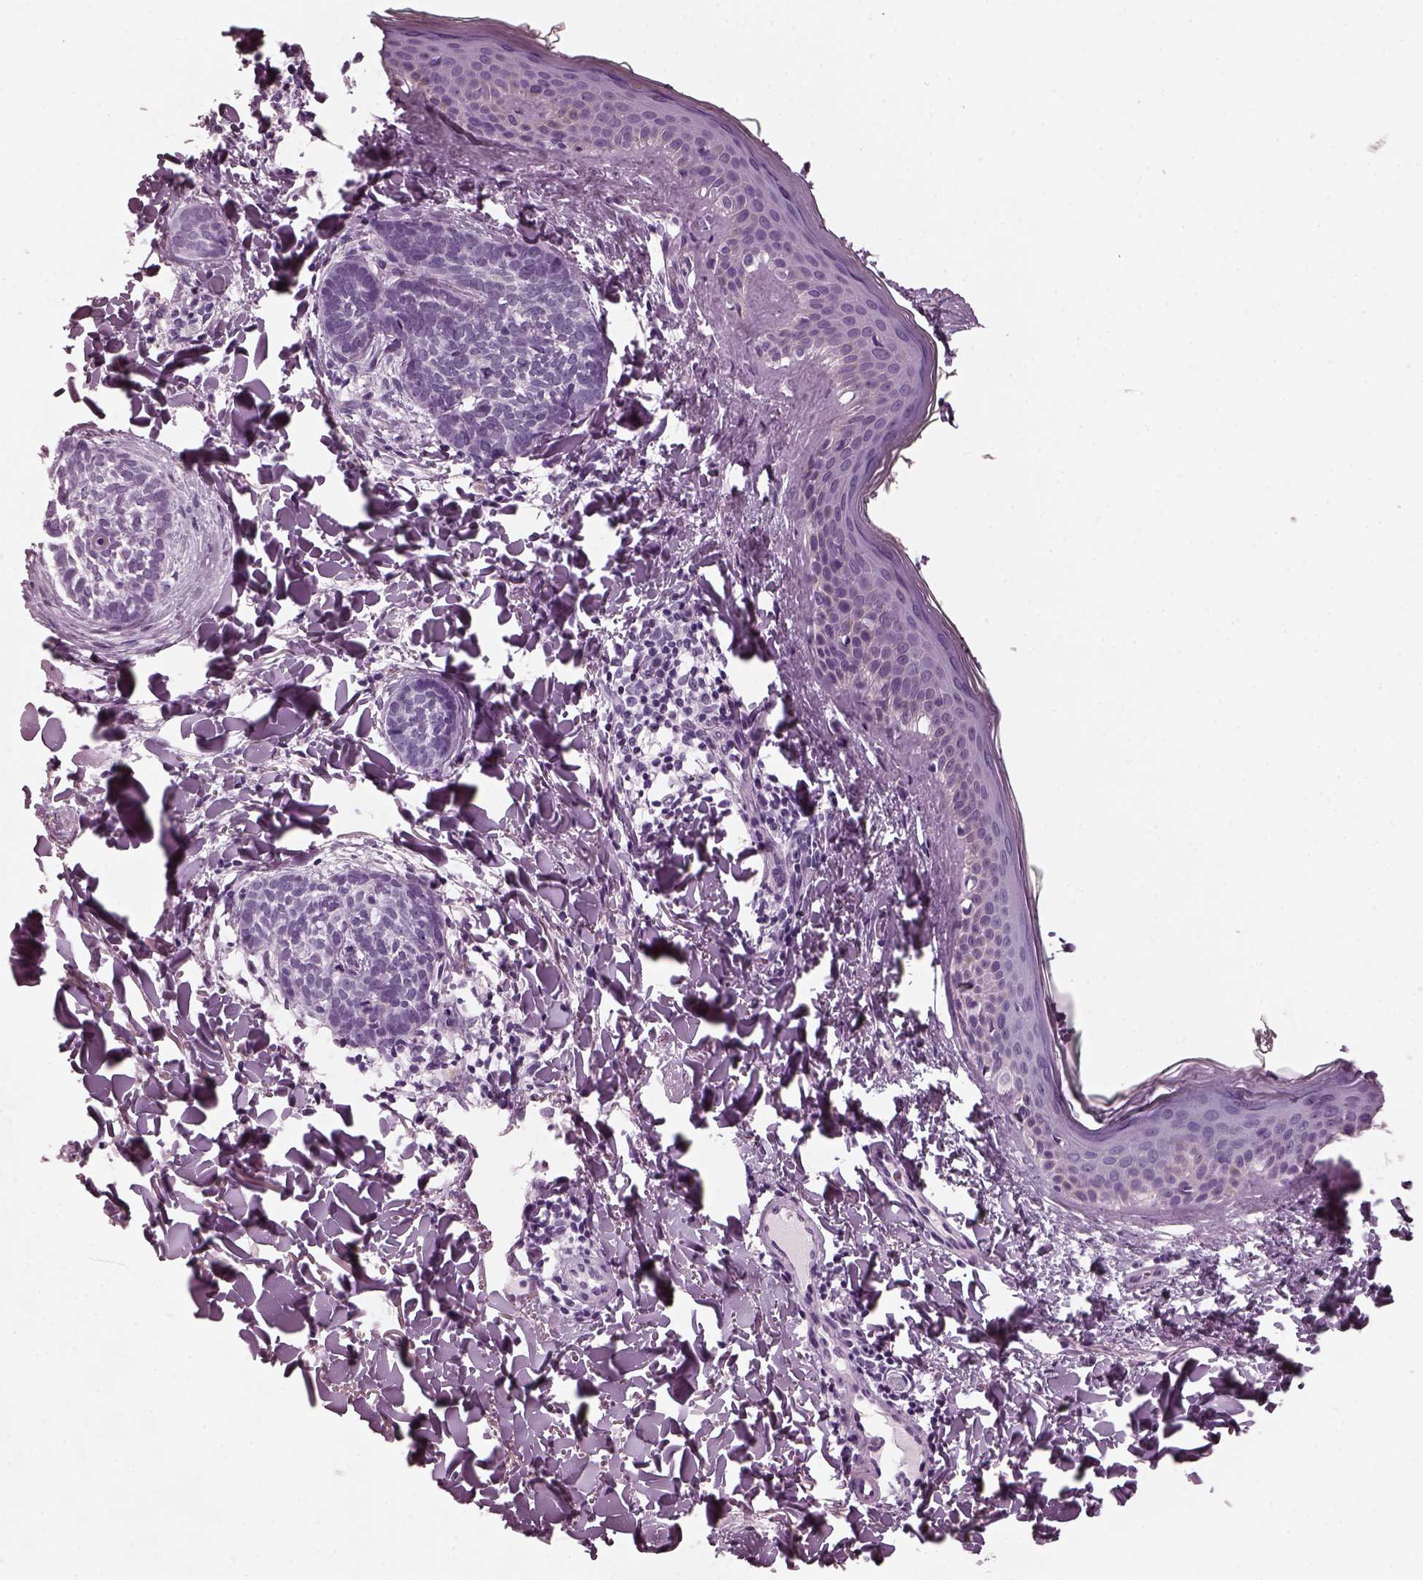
{"staining": {"intensity": "negative", "quantity": "none", "location": "none"}, "tissue": "skin cancer", "cell_type": "Tumor cells", "image_type": "cancer", "snomed": [{"axis": "morphology", "description": "Normal tissue, NOS"}, {"axis": "morphology", "description": "Basal cell carcinoma"}, {"axis": "topography", "description": "Skin"}], "caption": "High power microscopy image of an immunohistochemistry (IHC) image of skin basal cell carcinoma, revealing no significant expression in tumor cells. The staining is performed using DAB brown chromogen with nuclei counter-stained in using hematoxylin.", "gene": "RCVRN", "patient": {"sex": "male", "age": 46}}